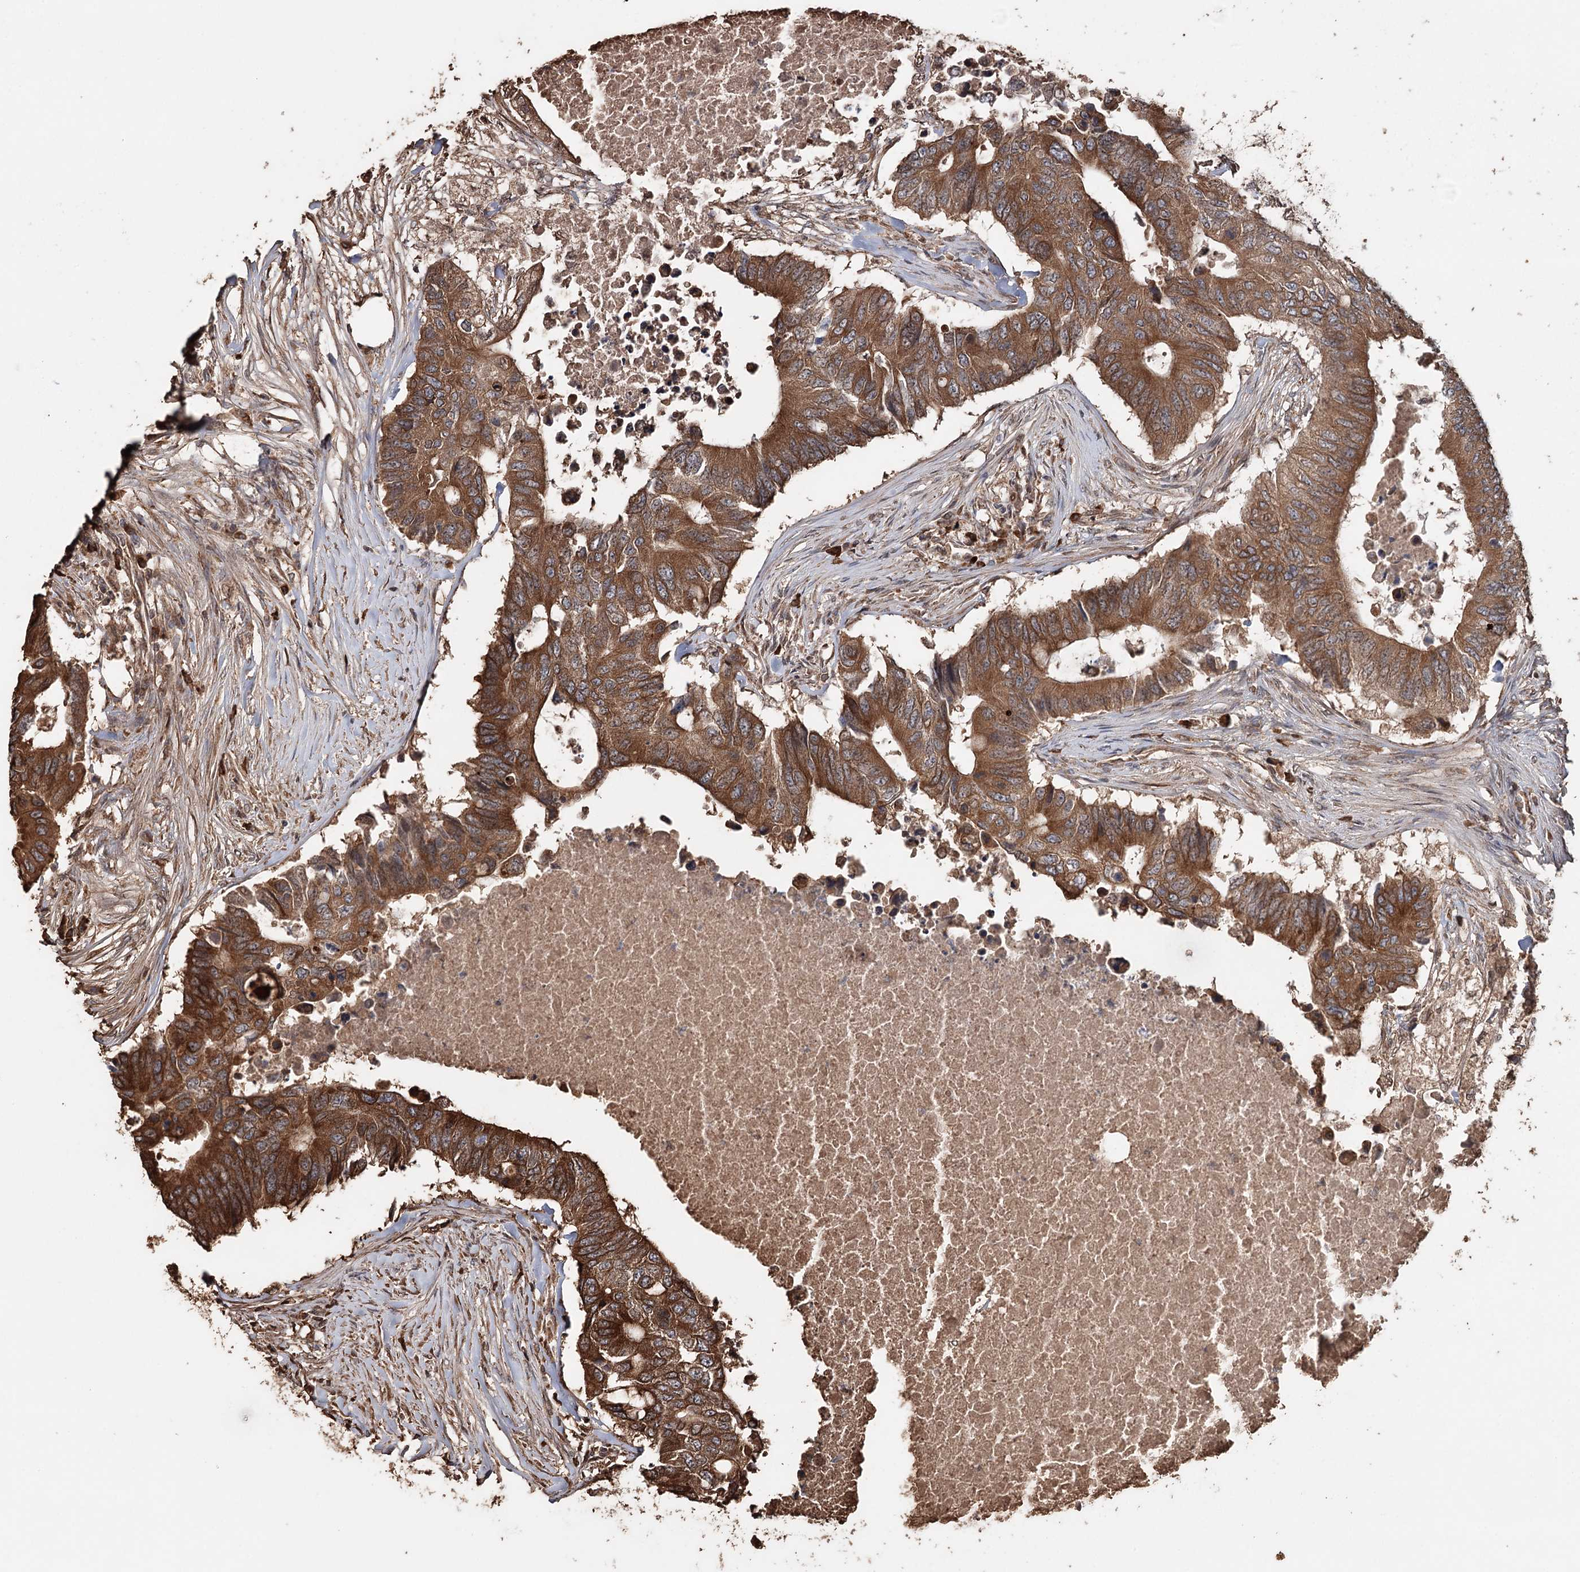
{"staining": {"intensity": "strong", "quantity": ">75%", "location": "cytoplasmic/membranous"}, "tissue": "colorectal cancer", "cell_type": "Tumor cells", "image_type": "cancer", "snomed": [{"axis": "morphology", "description": "Adenocarcinoma, NOS"}, {"axis": "topography", "description": "Colon"}], "caption": "Human adenocarcinoma (colorectal) stained with a brown dye exhibits strong cytoplasmic/membranous positive expression in about >75% of tumor cells.", "gene": "SYVN1", "patient": {"sex": "male", "age": 71}}